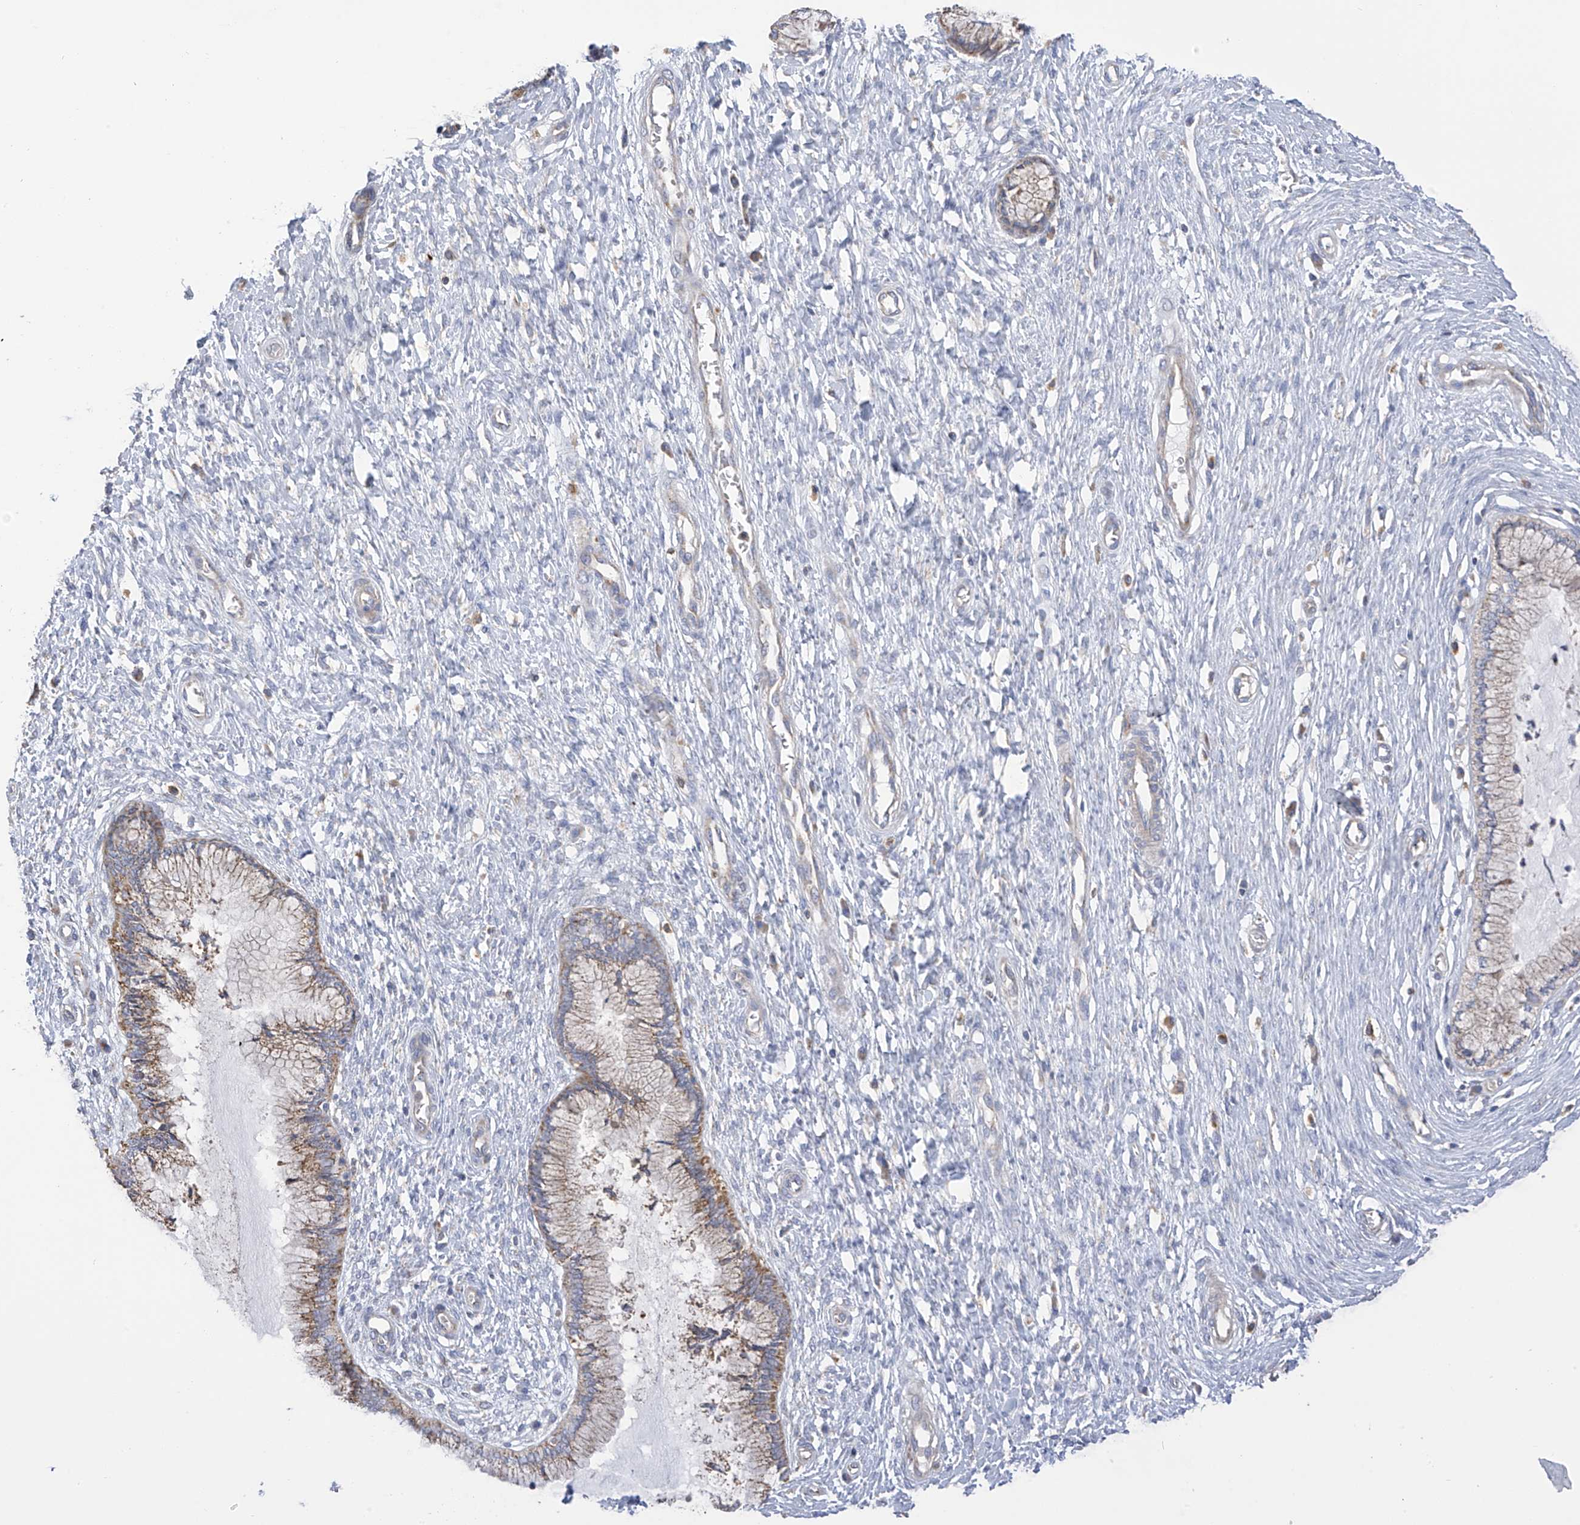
{"staining": {"intensity": "moderate", "quantity": "25%-75%", "location": "cytoplasmic/membranous"}, "tissue": "cervix", "cell_type": "Glandular cells", "image_type": "normal", "snomed": [{"axis": "morphology", "description": "Normal tissue, NOS"}, {"axis": "topography", "description": "Cervix"}], "caption": "Immunohistochemistry (IHC) image of normal cervix stained for a protein (brown), which shows medium levels of moderate cytoplasmic/membranous staining in approximately 25%-75% of glandular cells.", "gene": "ITM2B", "patient": {"sex": "female", "age": 55}}